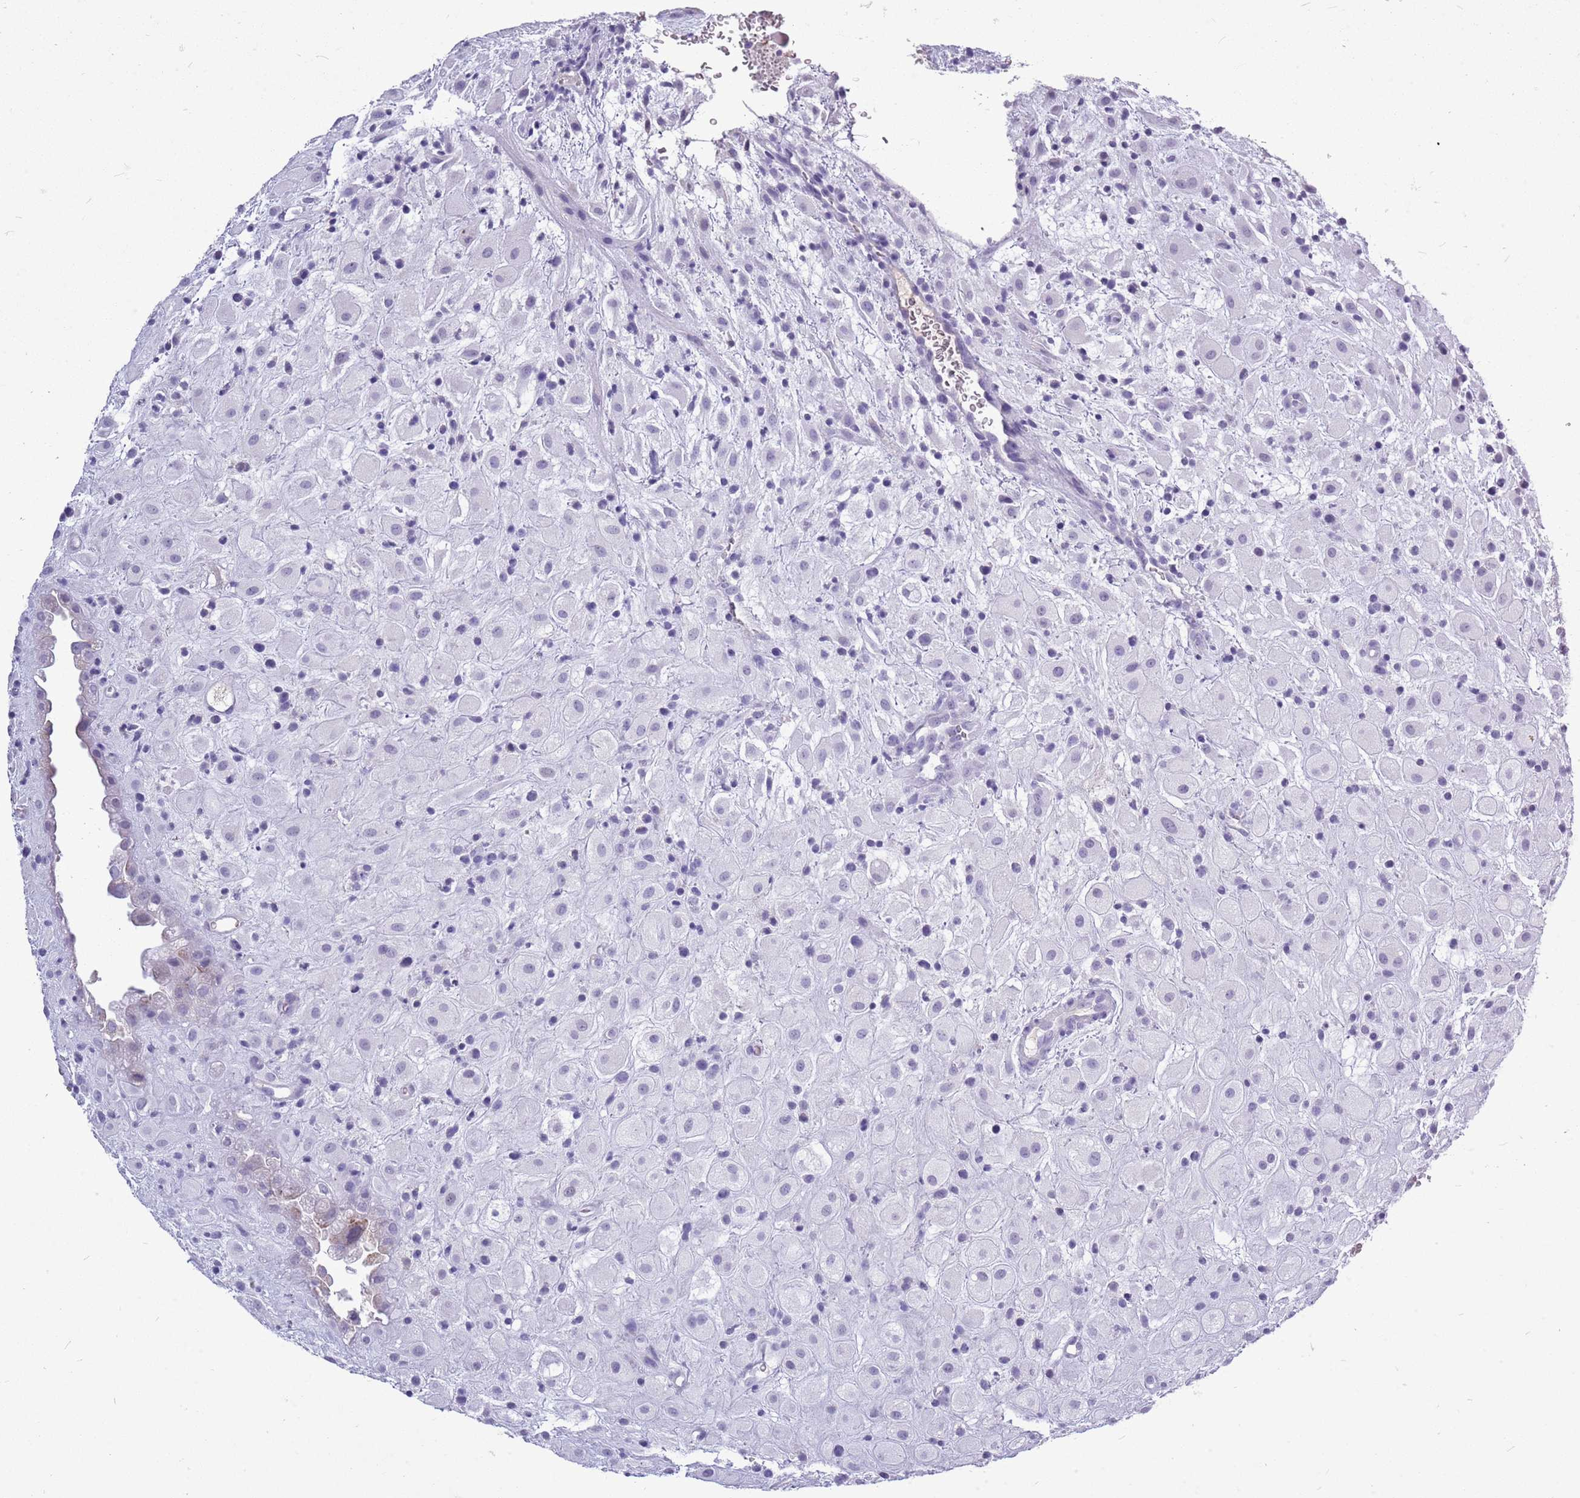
{"staining": {"intensity": "negative", "quantity": "none", "location": "none"}, "tissue": "placenta", "cell_type": "Decidual cells", "image_type": "normal", "snomed": [{"axis": "morphology", "description": "Normal tissue, NOS"}, {"axis": "topography", "description": "Placenta"}], "caption": "Immunohistochemistry (IHC) histopathology image of normal human placenta stained for a protein (brown), which reveals no expression in decidual cells. (Stains: DAB (3,3'-diaminobenzidine) immunohistochemistry with hematoxylin counter stain, Microscopy: brightfield microscopy at high magnification).", "gene": "ZNF425", "patient": {"sex": "female", "age": 35}}